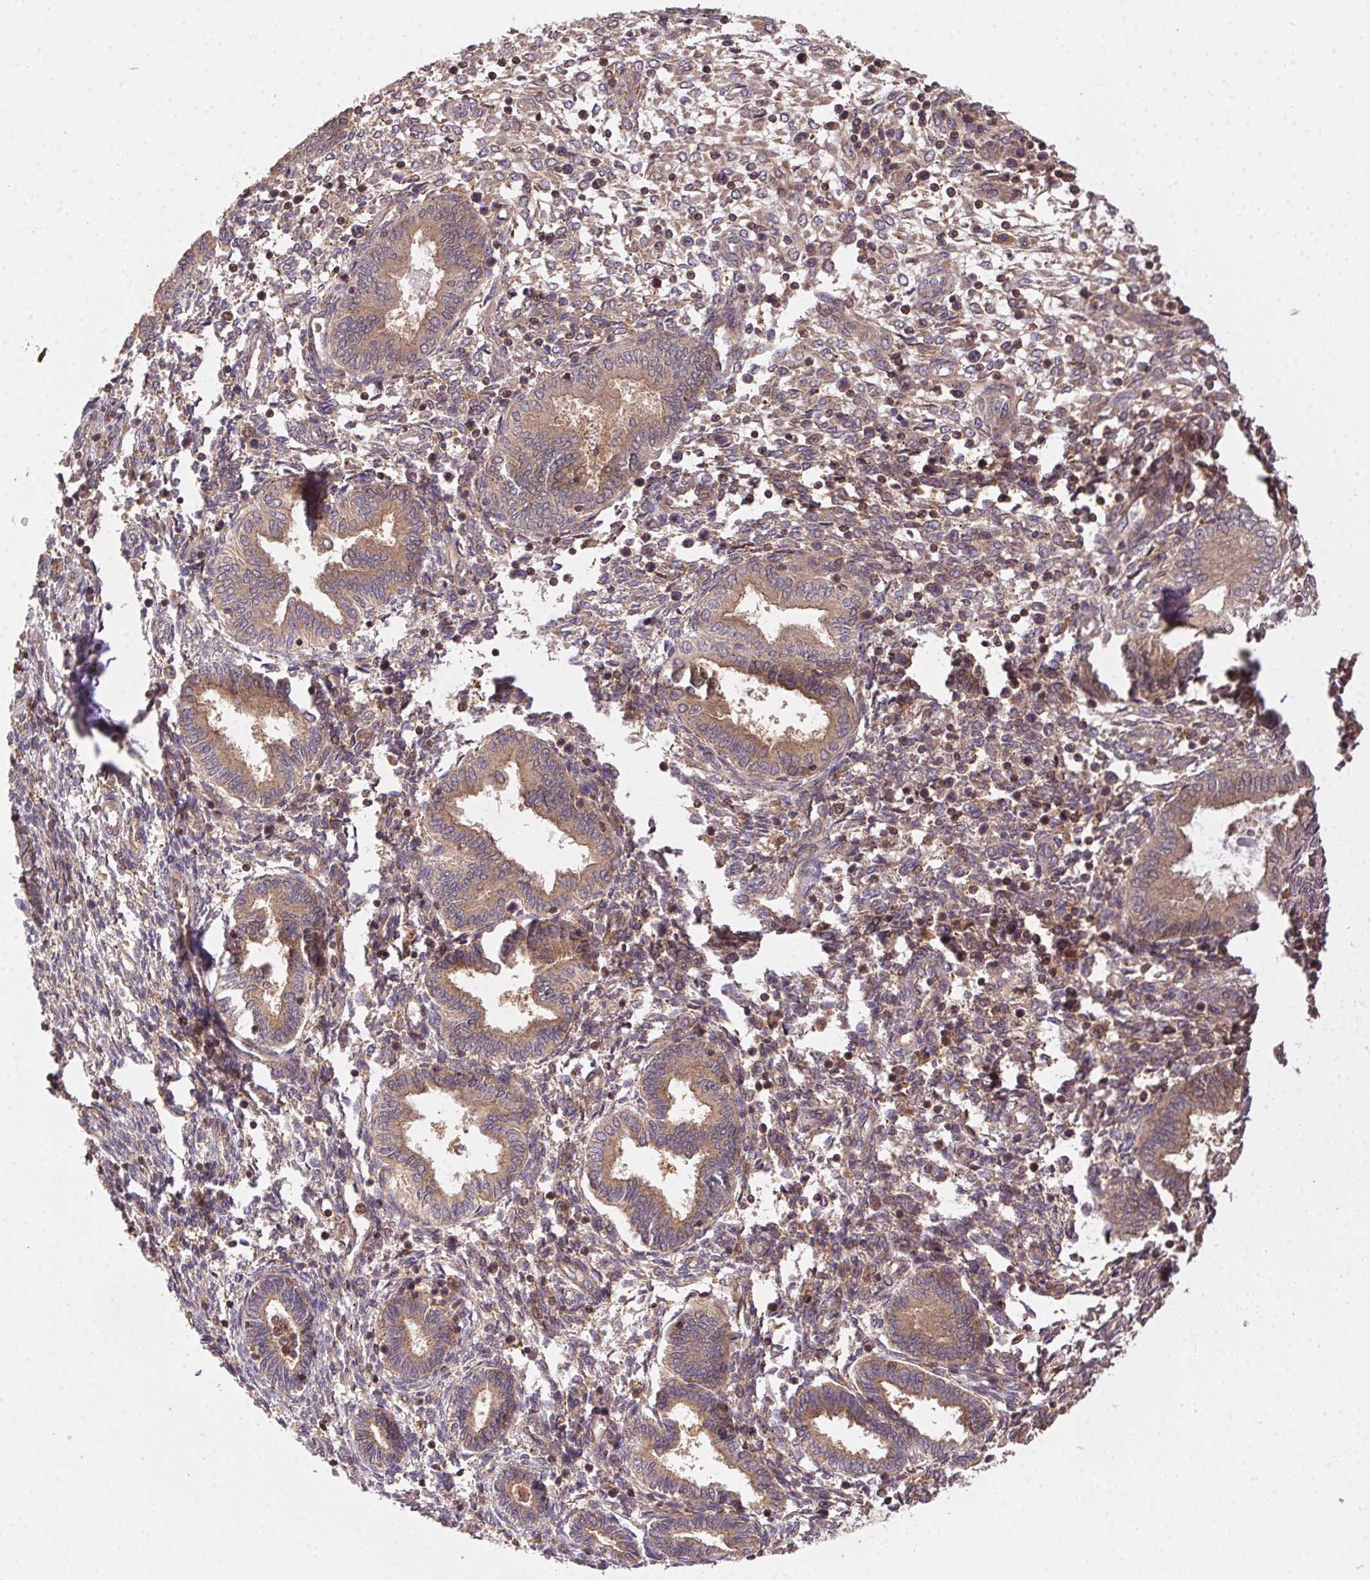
{"staining": {"intensity": "weak", "quantity": ">75%", "location": "cytoplasmic/membranous"}, "tissue": "endometrium", "cell_type": "Cells in endometrial stroma", "image_type": "normal", "snomed": [{"axis": "morphology", "description": "Normal tissue, NOS"}, {"axis": "topography", "description": "Endometrium"}], "caption": "Immunohistochemical staining of normal human endometrium demonstrates low levels of weak cytoplasmic/membranous positivity in approximately >75% of cells in endometrial stroma. (IHC, brightfield microscopy, high magnification).", "gene": "MEX3D", "patient": {"sex": "female", "age": 42}}